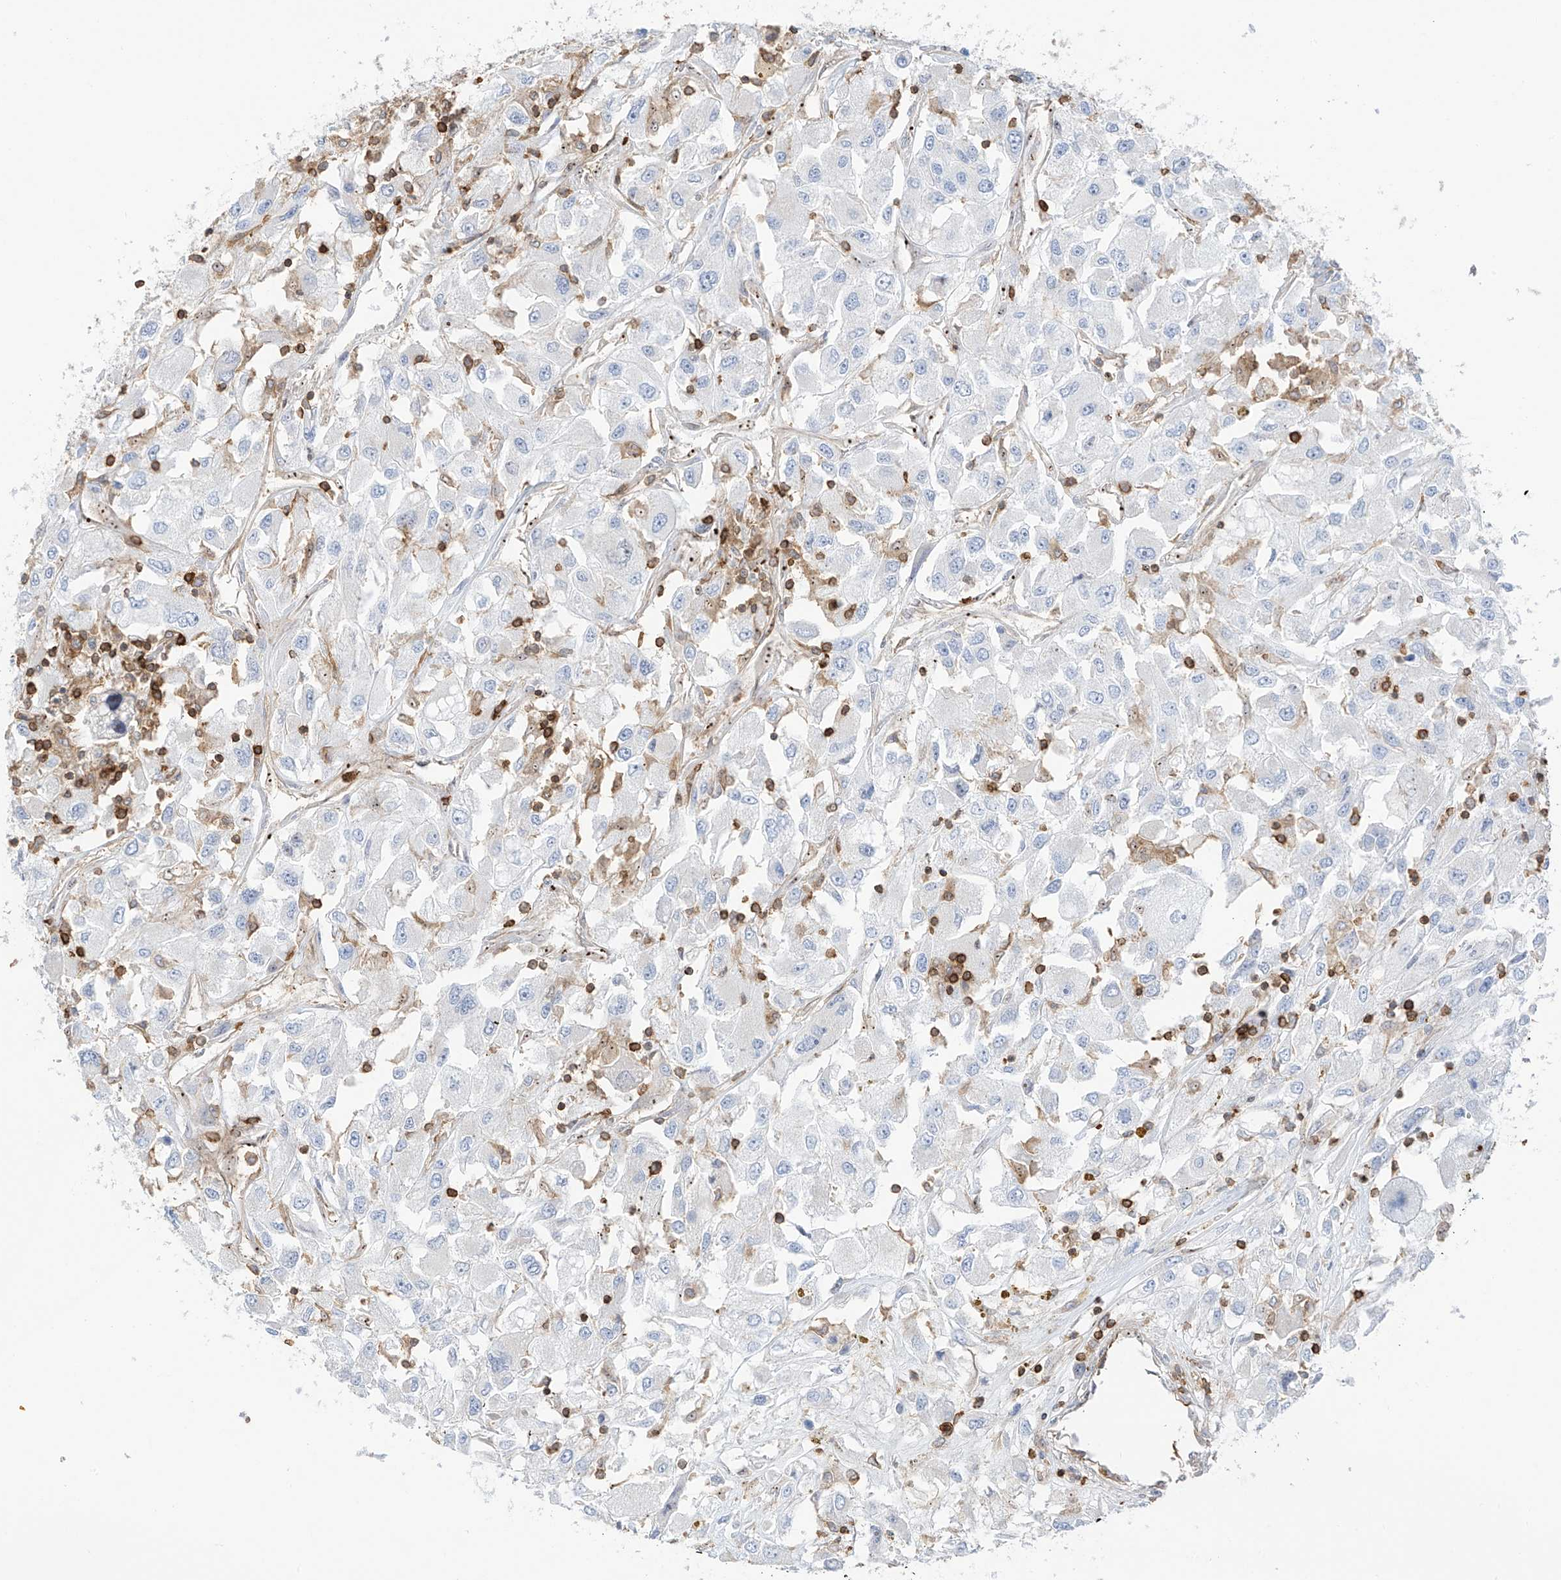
{"staining": {"intensity": "negative", "quantity": "none", "location": "none"}, "tissue": "renal cancer", "cell_type": "Tumor cells", "image_type": "cancer", "snomed": [{"axis": "morphology", "description": "Adenocarcinoma, NOS"}, {"axis": "topography", "description": "Kidney"}], "caption": "Histopathology image shows no significant protein positivity in tumor cells of renal cancer.", "gene": "ARHGAP25", "patient": {"sex": "female", "age": 52}}